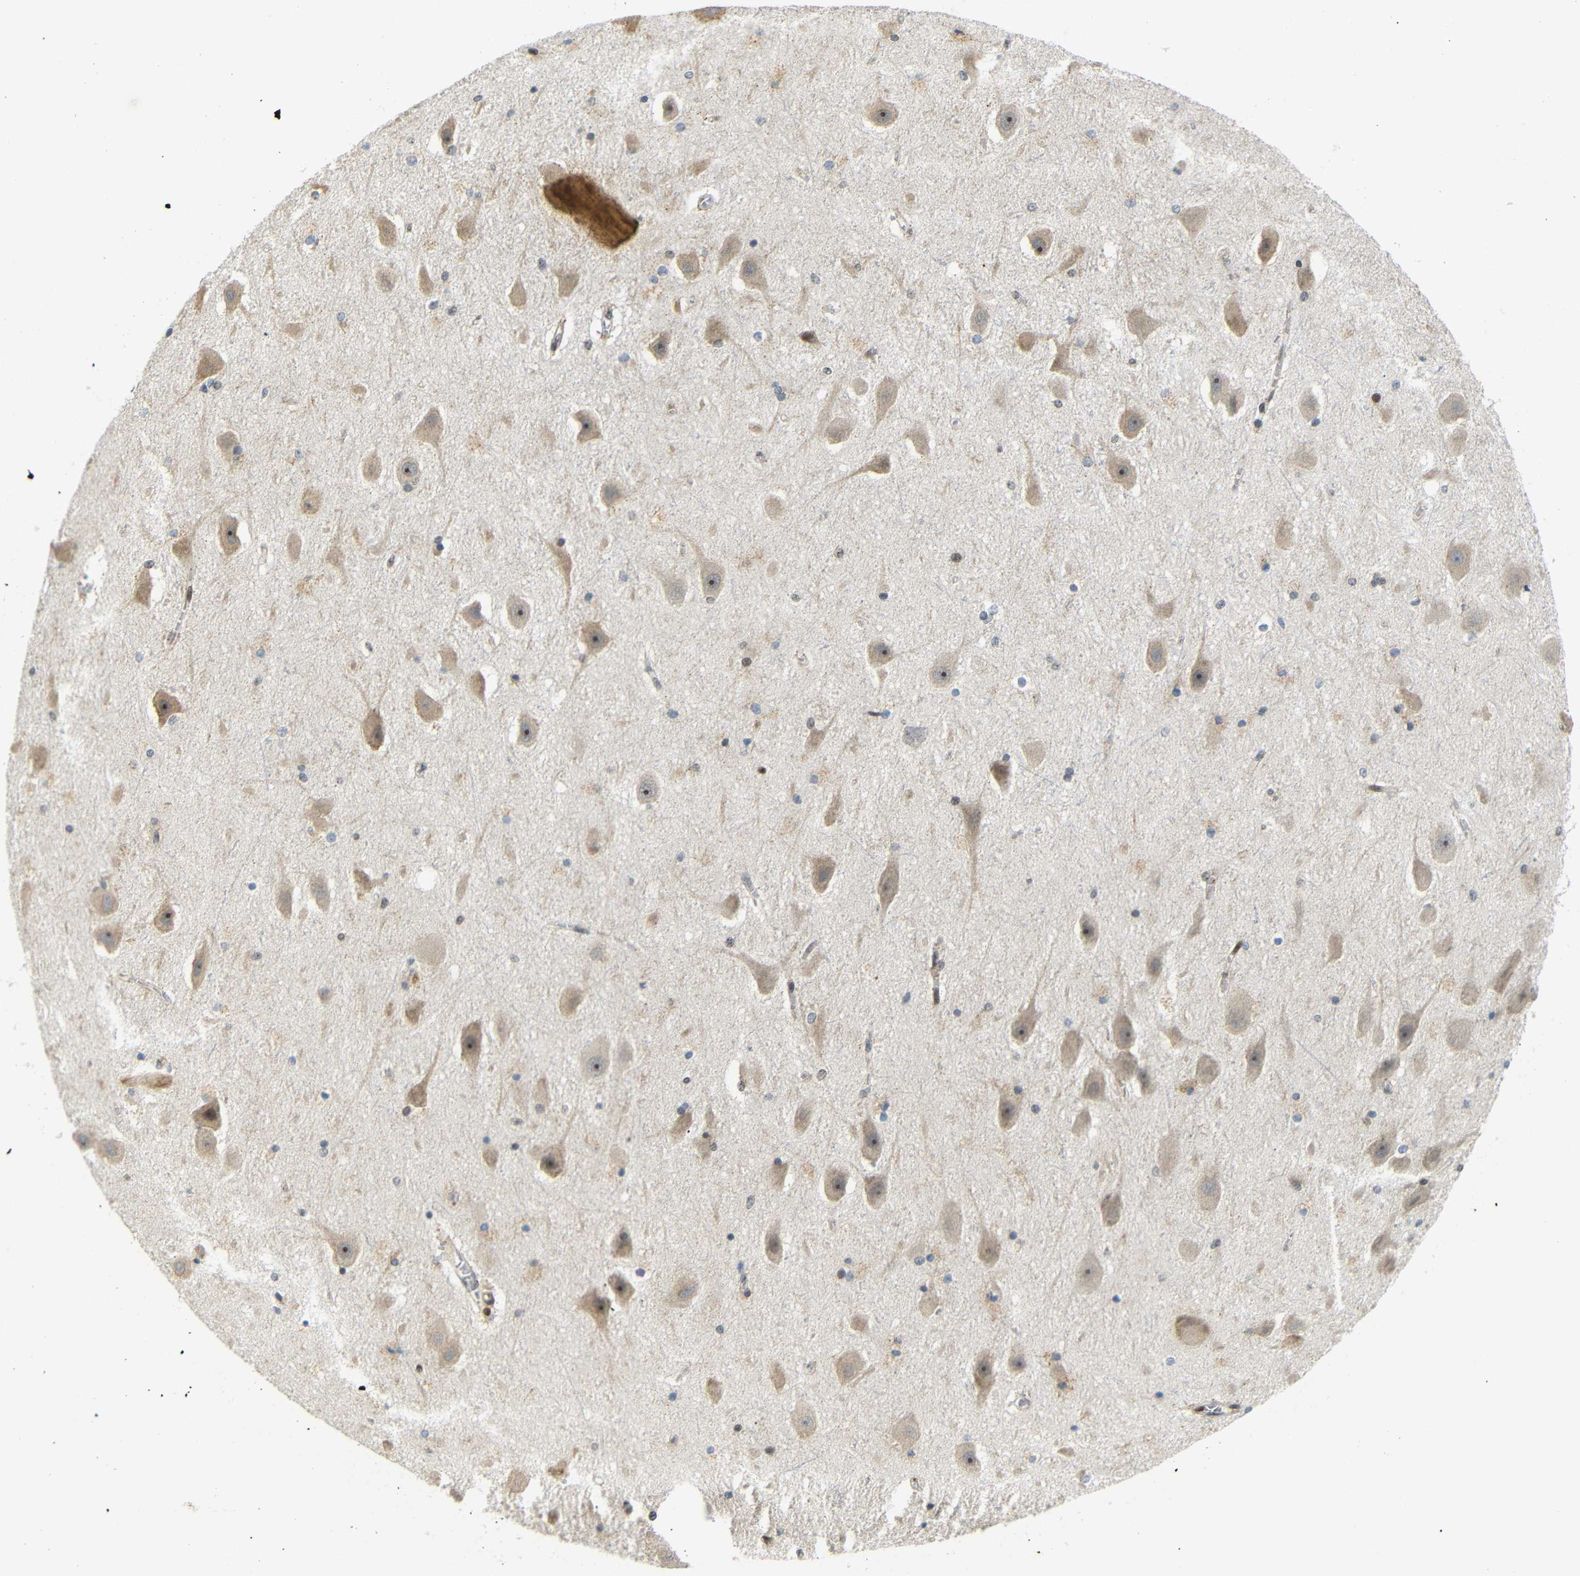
{"staining": {"intensity": "moderate", "quantity": "<25%", "location": "cytoplasmic/membranous"}, "tissue": "hippocampus", "cell_type": "Glial cells", "image_type": "normal", "snomed": [{"axis": "morphology", "description": "Normal tissue, NOS"}, {"axis": "topography", "description": "Hippocampus"}], "caption": "A micrograph of hippocampus stained for a protein reveals moderate cytoplasmic/membranous brown staining in glial cells. (DAB = brown stain, brightfield microscopy at high magnification).", "gene": "SPCS2", "patient": {"sex": "female", "age": 19}}